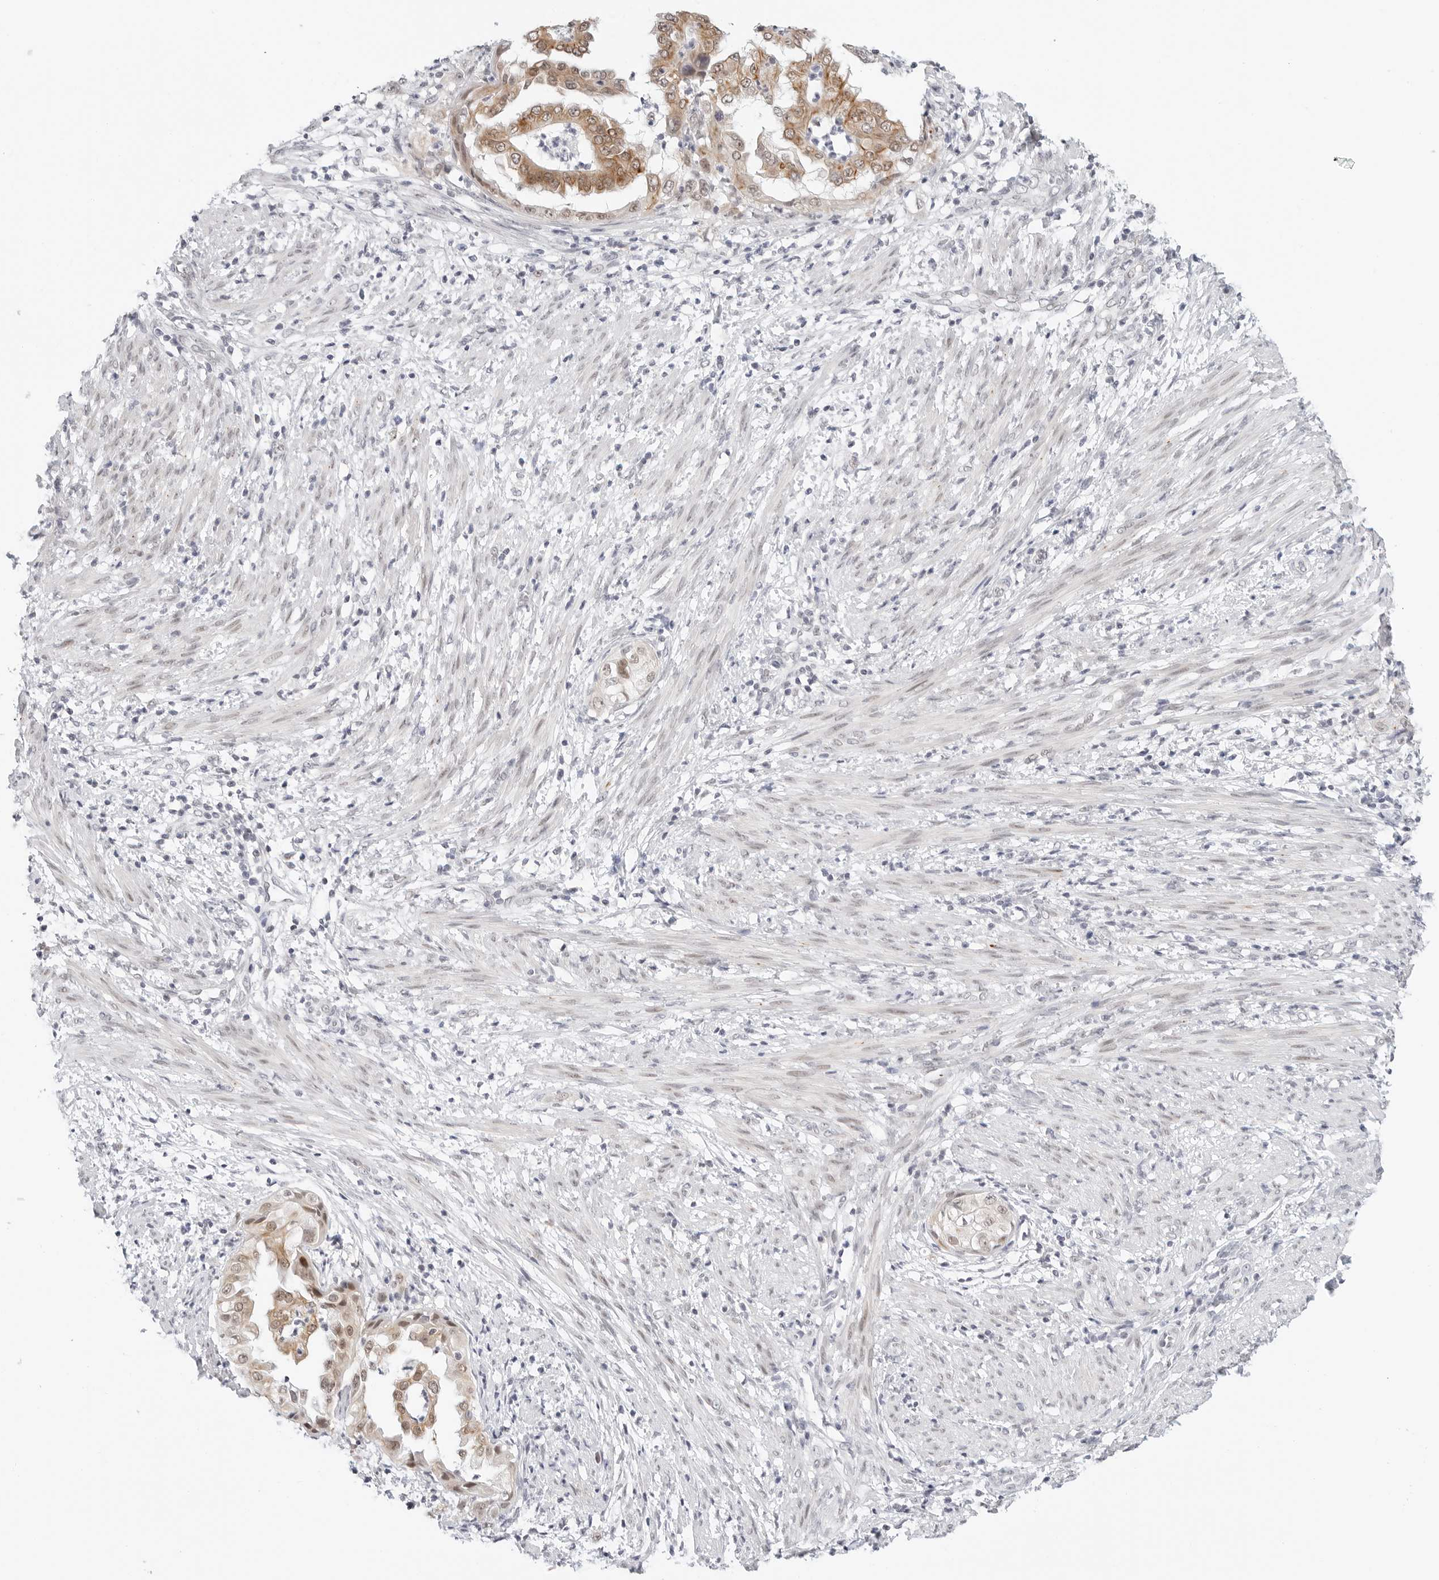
{"staining": {"intensity": "moderate", "quantity": ">75%", "location": "cytoplasmic/membranous,nuclear"}, "tissue": "endometrial cancer", "cell_type": "Tumor cells", "image_type": "cancer", "snomed": [{"axis": "morphology", "description": "Adenocarcinoma, NOS"}, {"axis": "topography", "description": "Endometrium"}], "caption": "Moderate cytoplasmic/membranous and nuclear expression for a protein is seen in approximately >75% of tumor cells of endometrial cancer using immunohistochemistry (IHC).", "gene": "TSEN2", "patient": {"sex": "female", "age": 85}}